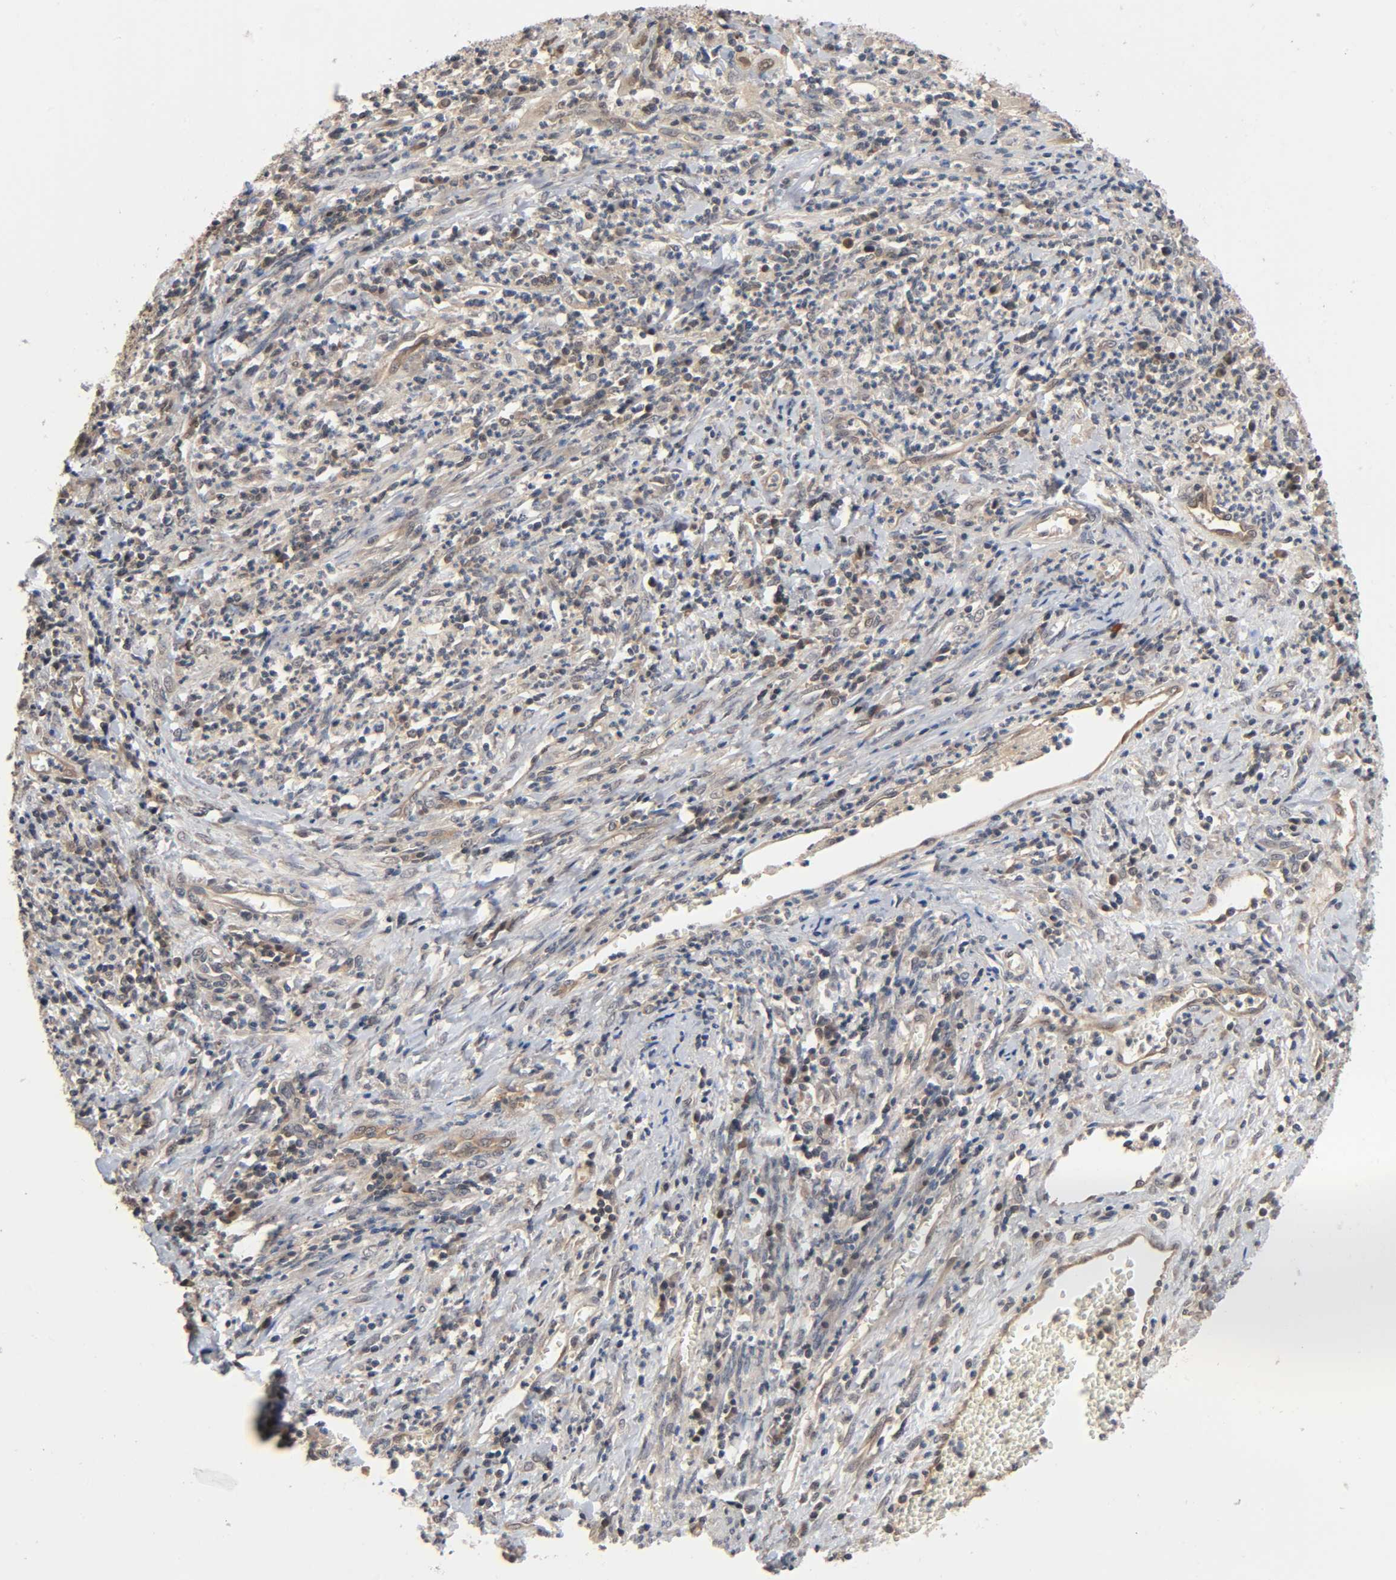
{"staining": {"intensity": "moderate", "quantity": ">75%", "location": "cytoplasmic/membranous"}, "tissue": "cervical cancer", "cell_type": "Tumor cells", "image_type": "cancer", "snomed": [{"axis": "morphology", "description": "Squamous cell carcinoma, NOS"}, {"axis": "topography", "description": "Cervix"}], "caption": "Immunohistochemical staining of human cervical squamous cell carcinoma demonstrates medium levels of moderate cytoplasmic/membranous expression in about >75% of tumor cells.", "gene": "PRKAB1", "patient": {"sex": "female", "age": 32}}